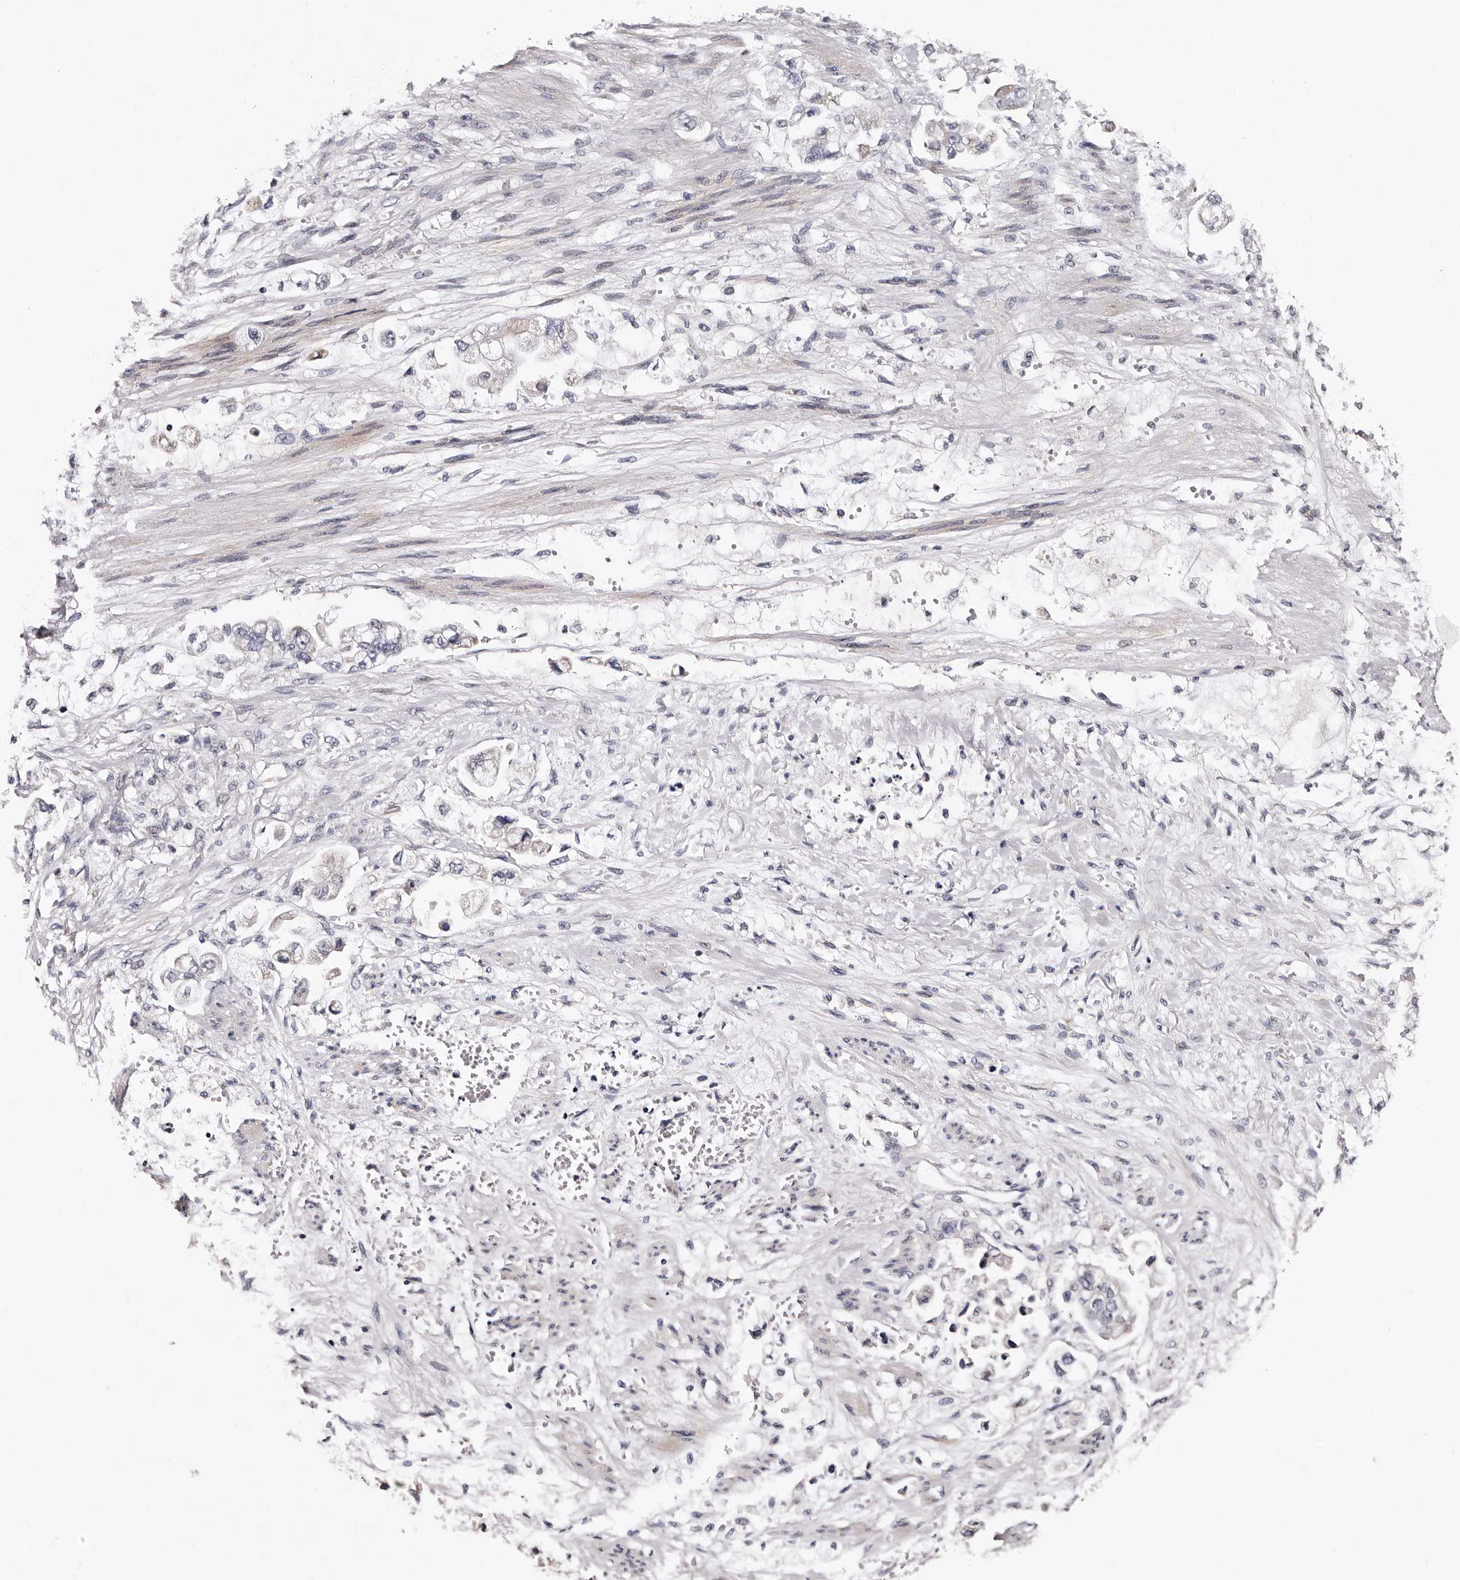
{"staining": {"intensity": "negative", "quantity": "none", "location": "none"}, "tissue": "stomach cancer", "cell_type": "Tumor cells", "image_type": "cancer", "snomed": [{"axis": "morphology", "description": "Adenocarcinoma, NOS"}, {"axis": "topography", "description": "Stomach"}], "caption": "IHC micrograph of stomach cancer stained for a protein (brown), which demonstrates no expression in tumor cells.", "gene": "TAF4B", "patient": {"sex": "male", "age": 62}}